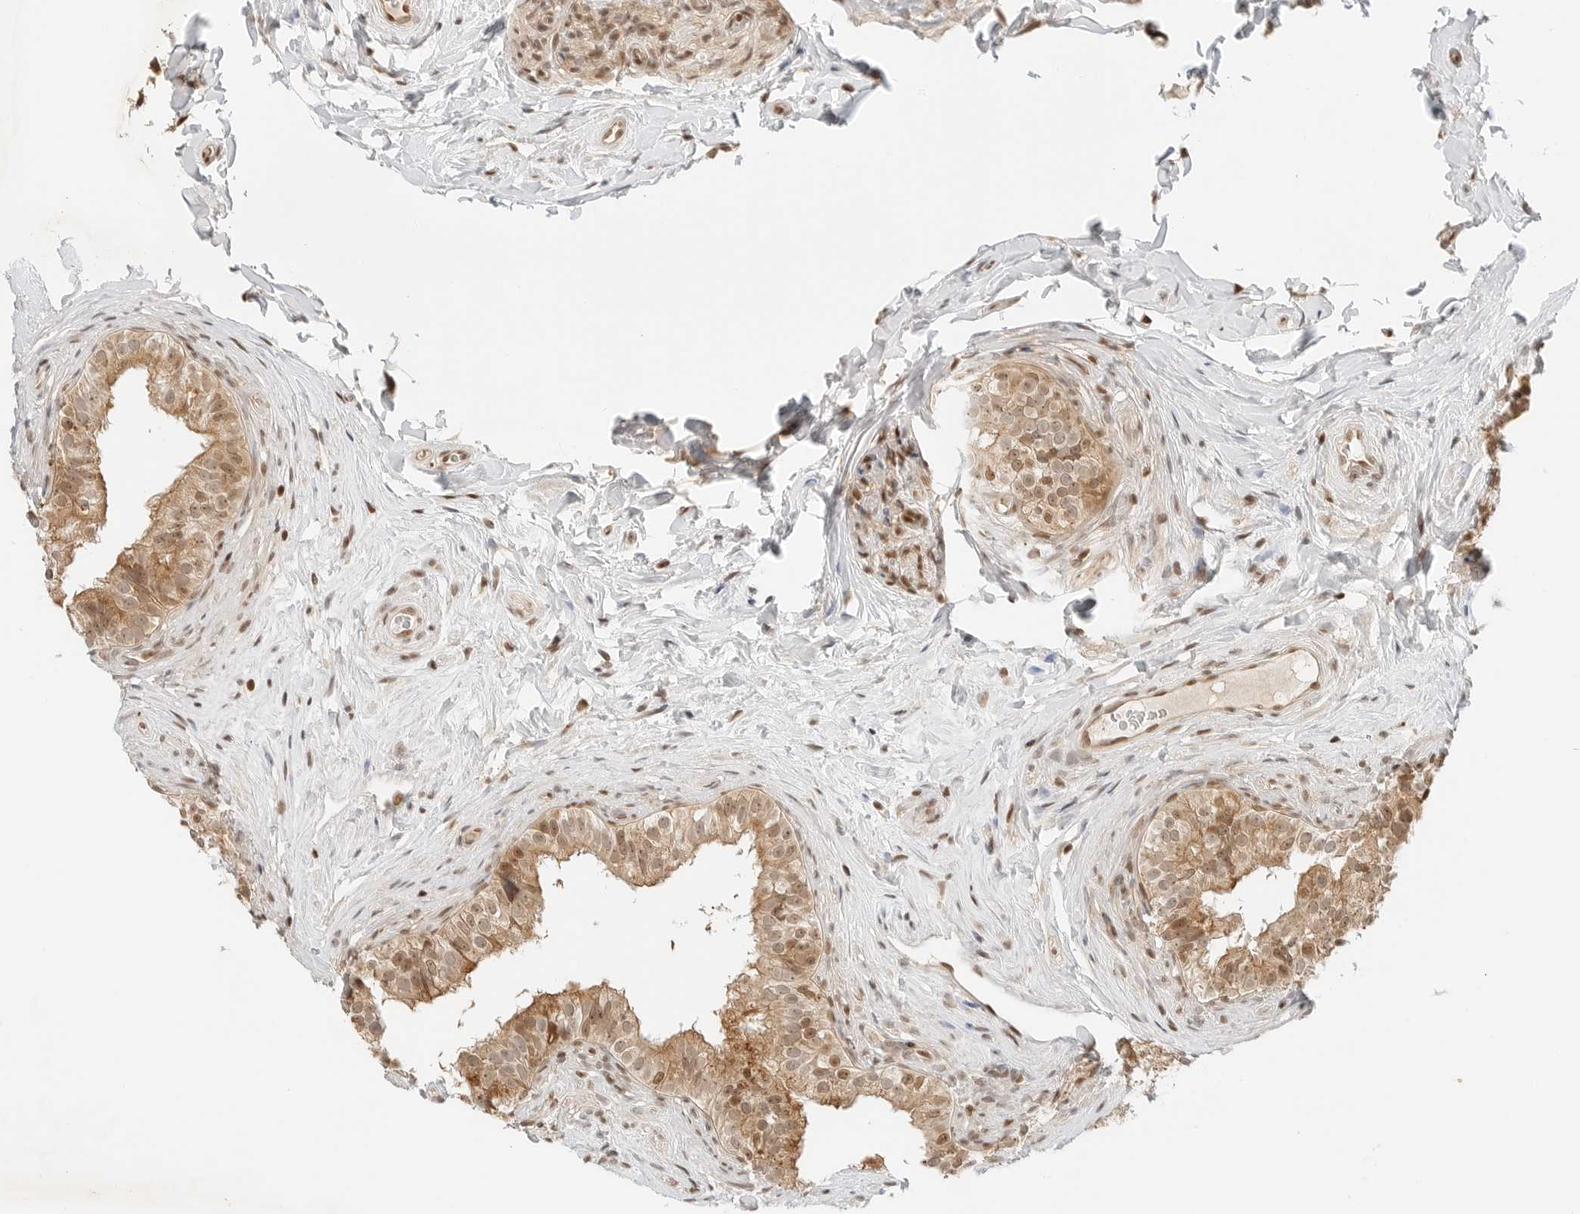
{"staining": {"intensity": "moderate", "quantity": ">75%", "location": "cytoplasmic/membranous,nuclear"}, "tissue": "epididymis", "cell_type": "Glandular cells", "image_type": "normal", "snomed": [{"axis": "morphology", "description": "Normal tissue, NOS"}, {"axis": "topography", "description": "Epididymis"}], "caption": "IHC of unremarkable epididymis shows medium levels of moderate cytoplasmic/membranous,nuclear expression in about >75% of glandular cells.", "gene": "CRTC2", "patient": {"sex": "male", "age": 49}}